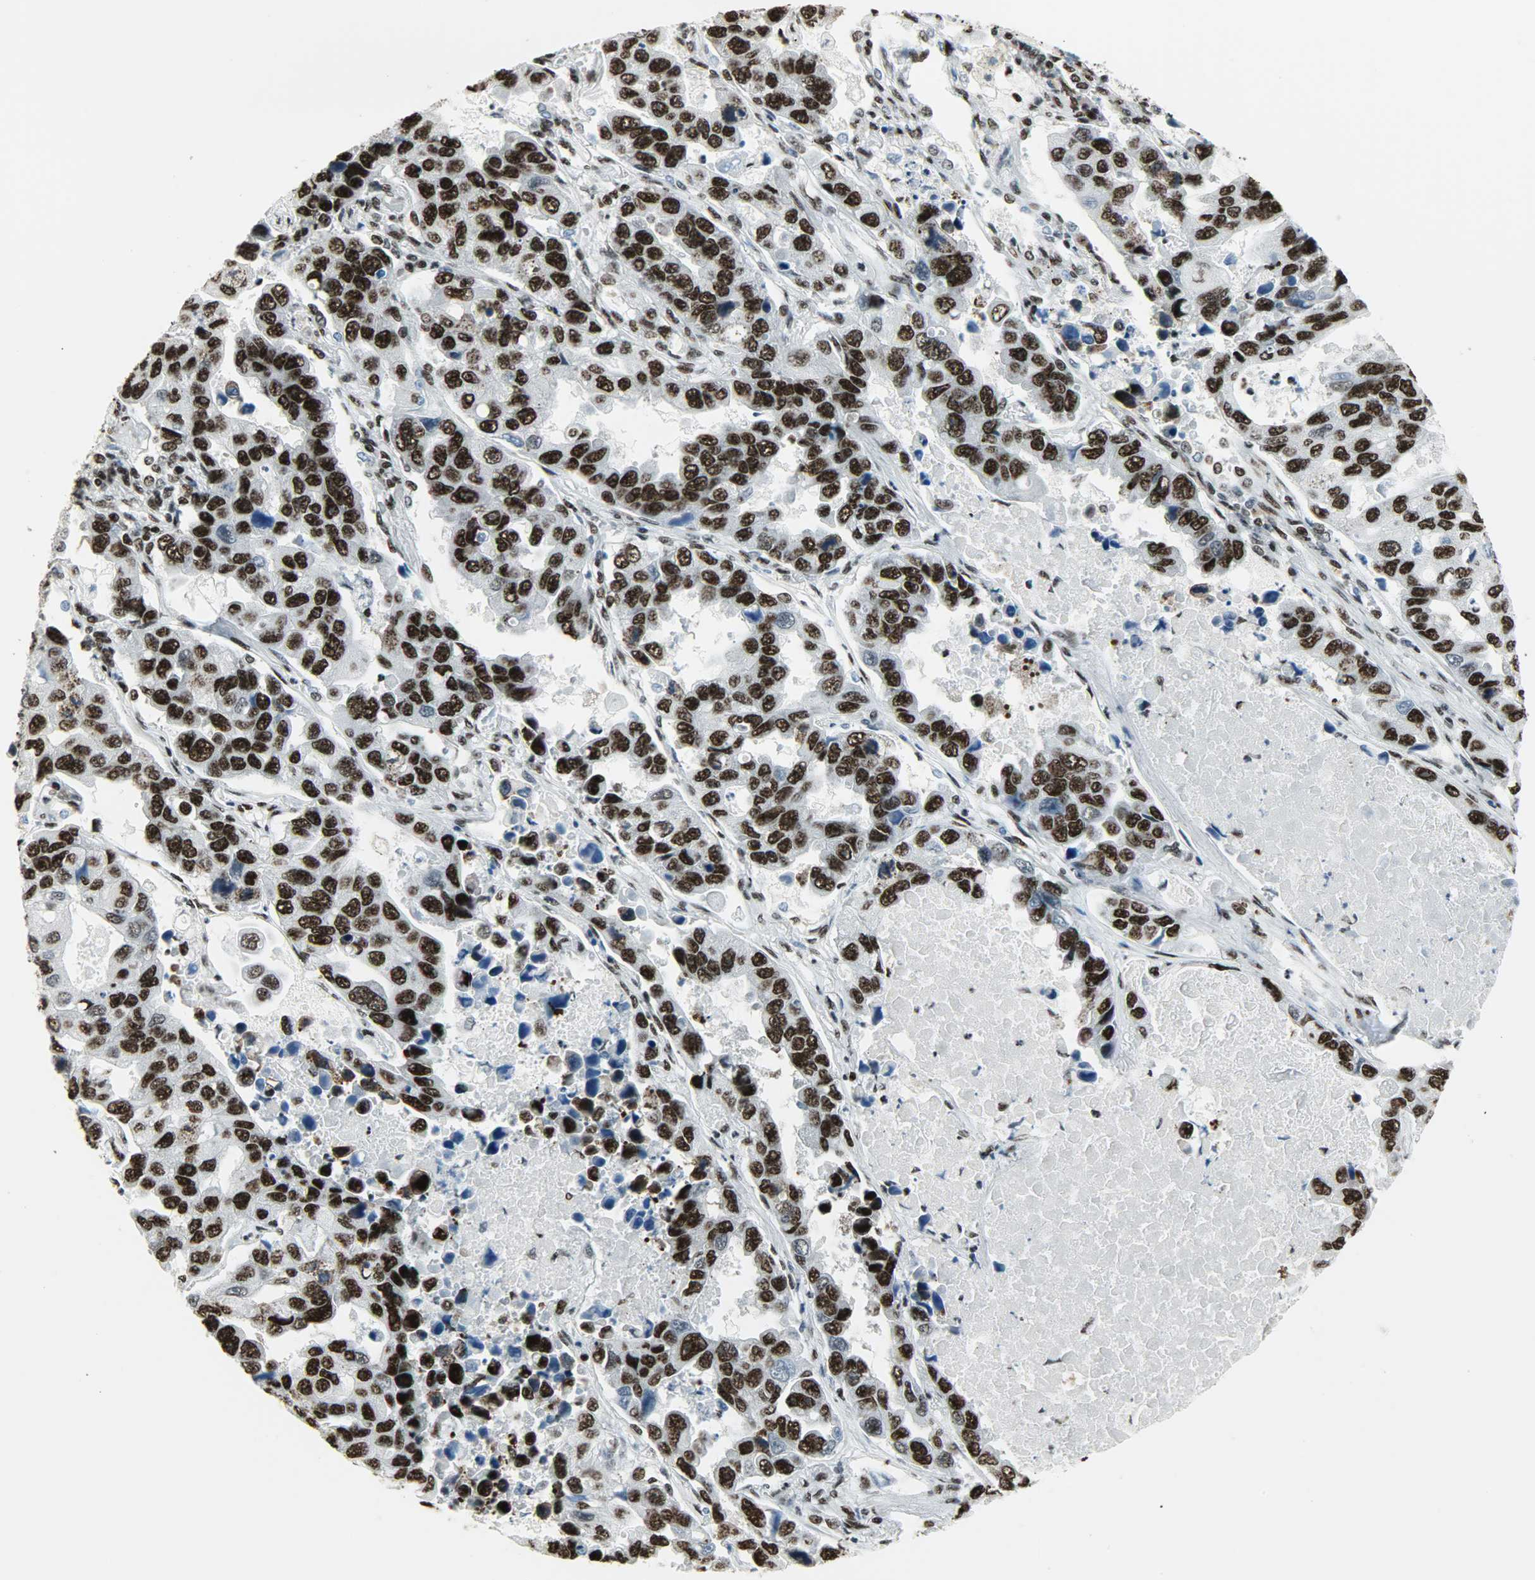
{"staining": {"intensity": "strong", "quantity": ">75%", "location": "nuclear"}, "tissue": "lung cancer", "cell_type": "Tumor cells", "image_type": "cancer", "snomed": [{"axis": "morphology", "description": "Adenocarcinoma, NOS"}, {"axis": "topography", "description": "Lung"}], "caption": "Protein staining of lung adenocarcinoma tissue demonstrates strong nuclear staining in approximately >75% of tumor cells.", "gene": "SNRPA", "patient": {"sex": "male", "age": 64}}